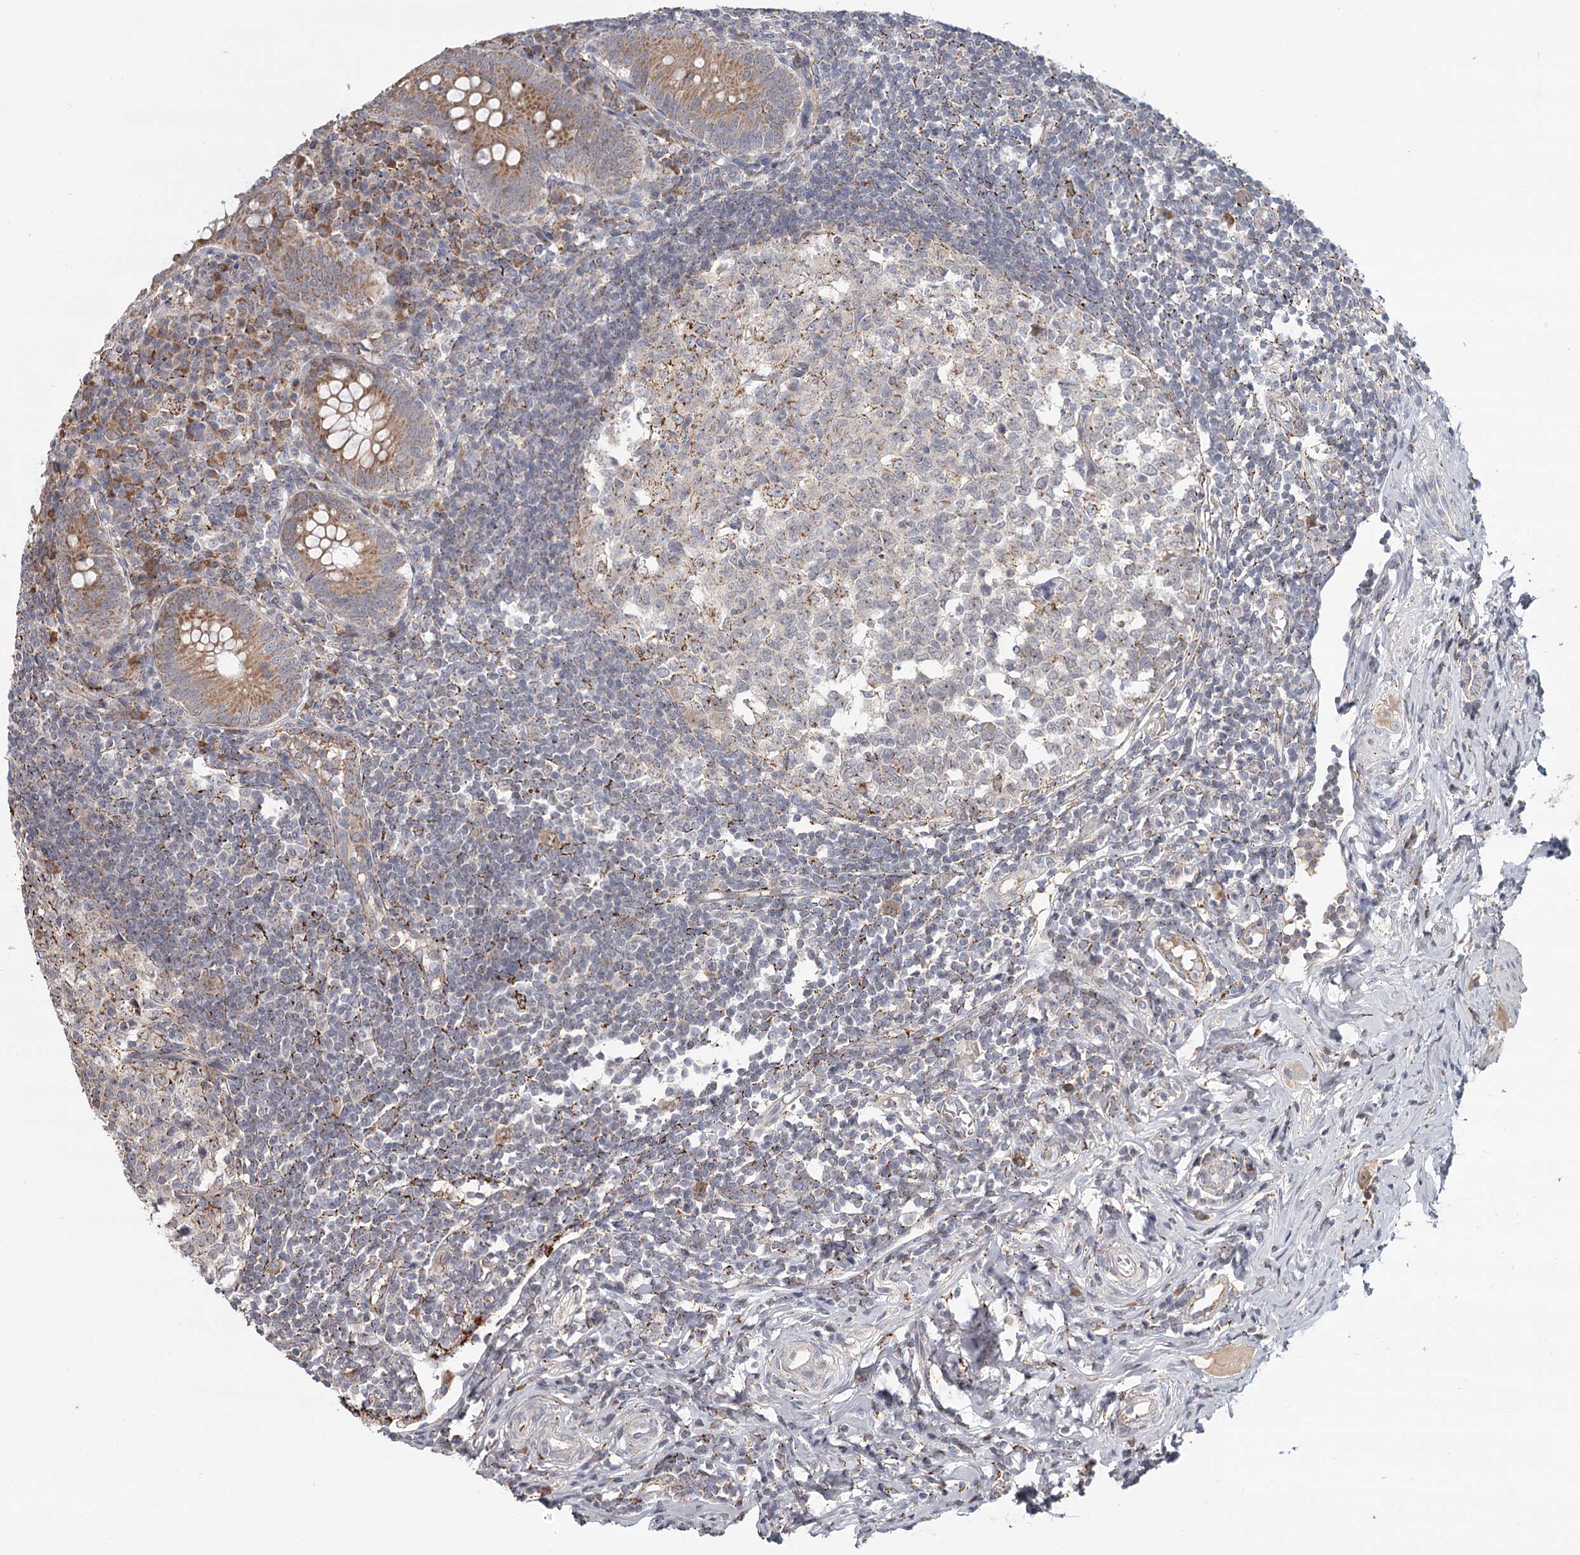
{"staining": {"intensity": "moderate", "quantity": ">75%", "location": "cytoplasmic/membranous"}, "tissue": "appendix", "cell_type": "Glandular cells", "image_type": "normal", "snomed": [{"axis": "morphology", "description": "Normal tissue, NOS"}, {"axis": "topography", "description": "Appendix"}], "caption": "The photomicrograph shows a brown stain indicating the presence of a protein in the cytoplasmic/membranous of glandular cells in appendix.", "gene": "CDC123", "patient": {"sex": "female", "age": 33}}